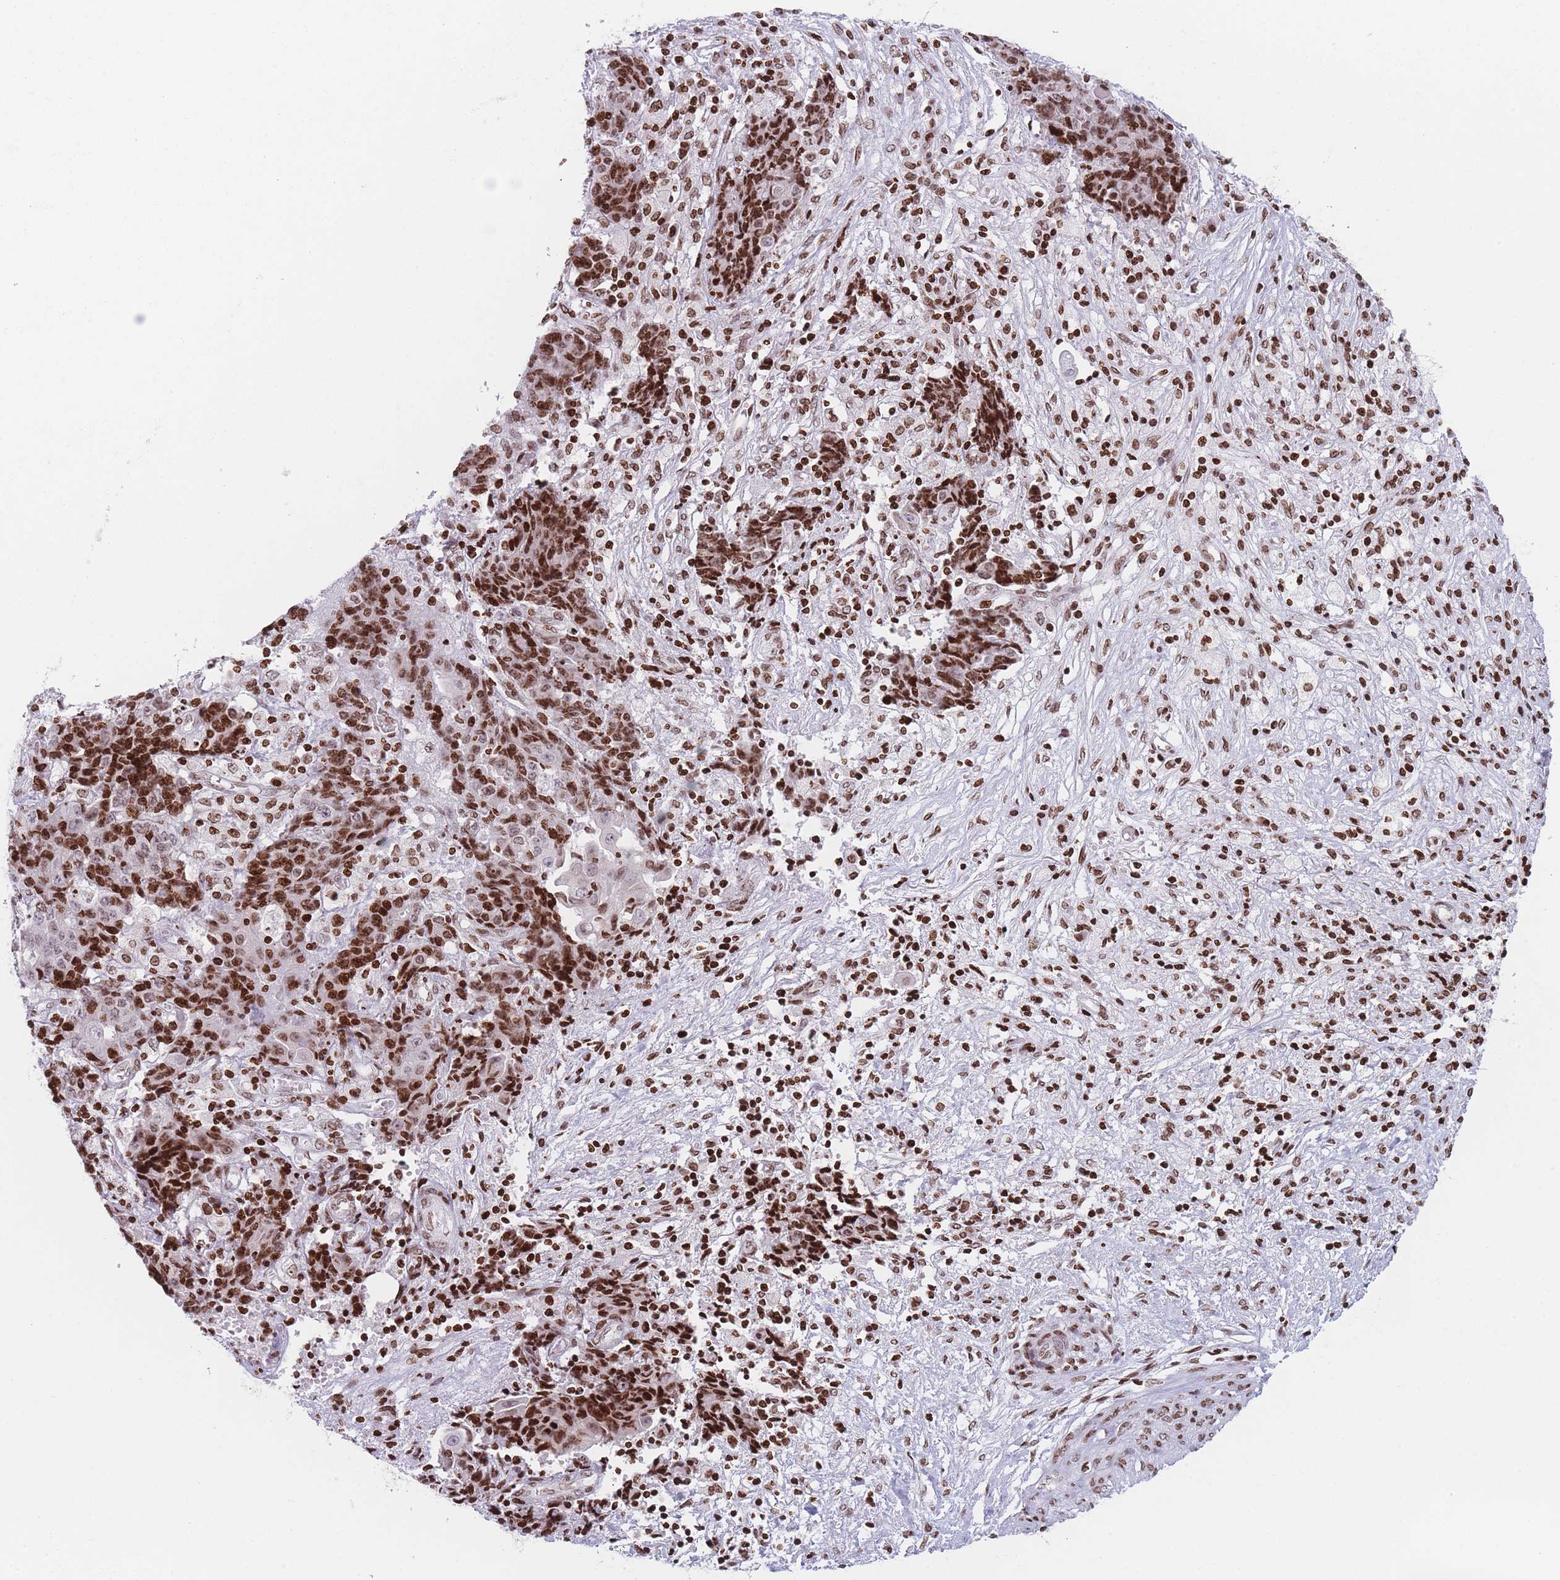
{"staining": {"intensity": "strong", "quantity": ">75%", "location": "nuclear"}, "tissue": "ovarian cancer", "cell_type": "Tumor cells", "image_type": "cancer", "snomed": [{"axis": "morphology", "description": "Carcinoma, endometroid"}, {"axis": "topography", "description": "Ovary"}], "caption": "Ovarian endometroid carcinoma was stained to show a protein in brown. There is high levels of strong nuclear positivity in approximately >75% of tumor cells.", "gene": "AK9", "patient": {"sex": "female", "age": 42}}